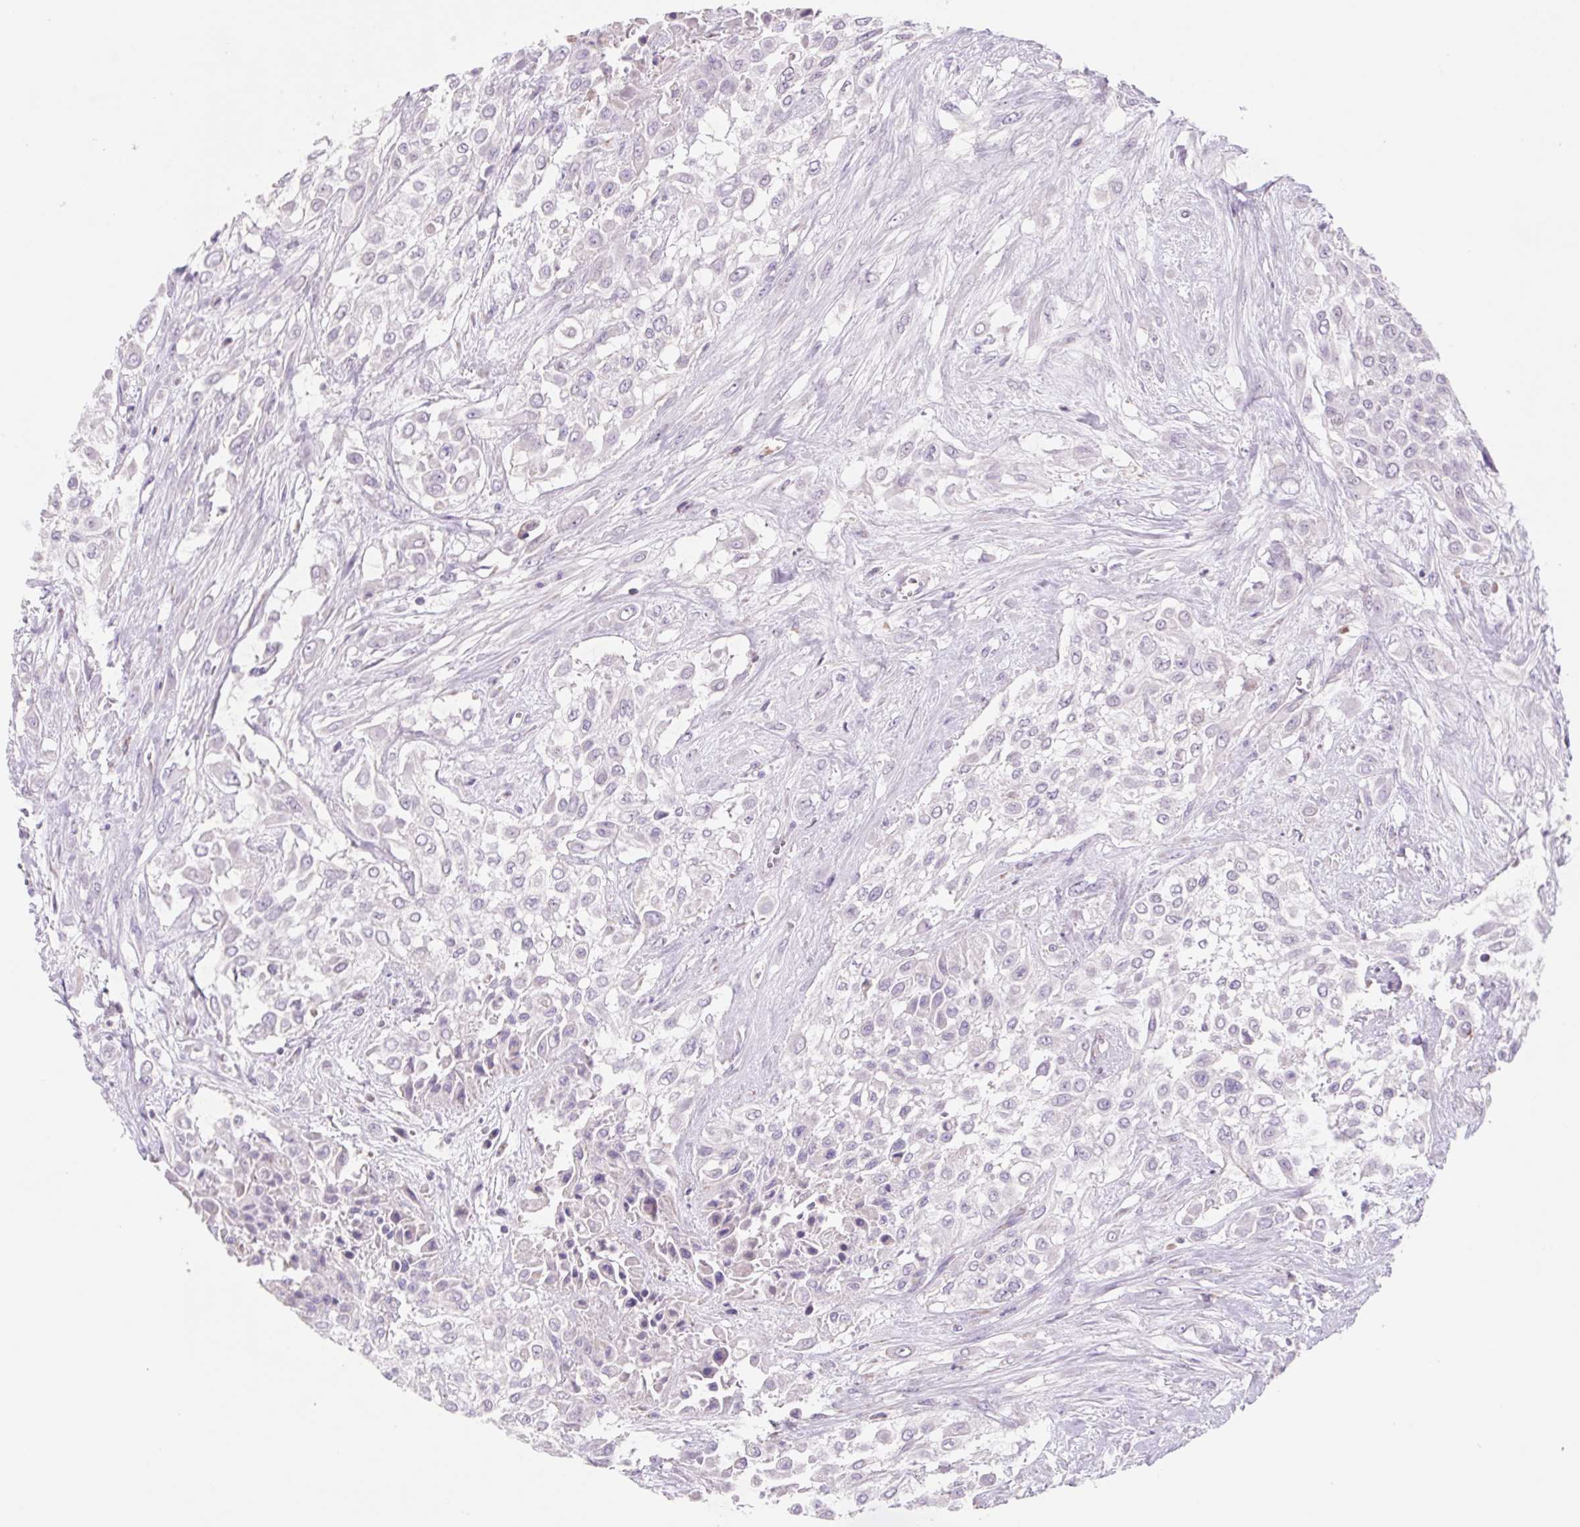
{"staining": {"intensity": "negative", "quantity": "none", "location": "none"}, "tissue": "urothelial cancer", "cell_type": "Tumor cells", "image_type": "cancer", "snomed": [{"axis": "morphology", "description": "Urothelial carcinoma, High grade"}, {"axis": "topography", "description": "Urinary bladder"}], "caption": "The immunohistochemistry photomicrograph has no significant staining in tumor cells of urothelial cancer tissue. Brightfield microscopy of IHC stained with DAB (3,3'-diaminobenzidine) (brown) and hematoxylin (blue), captured at high magnification.", "gene": "DPPA5", "patient": {"sex": "male", "age": 57}}